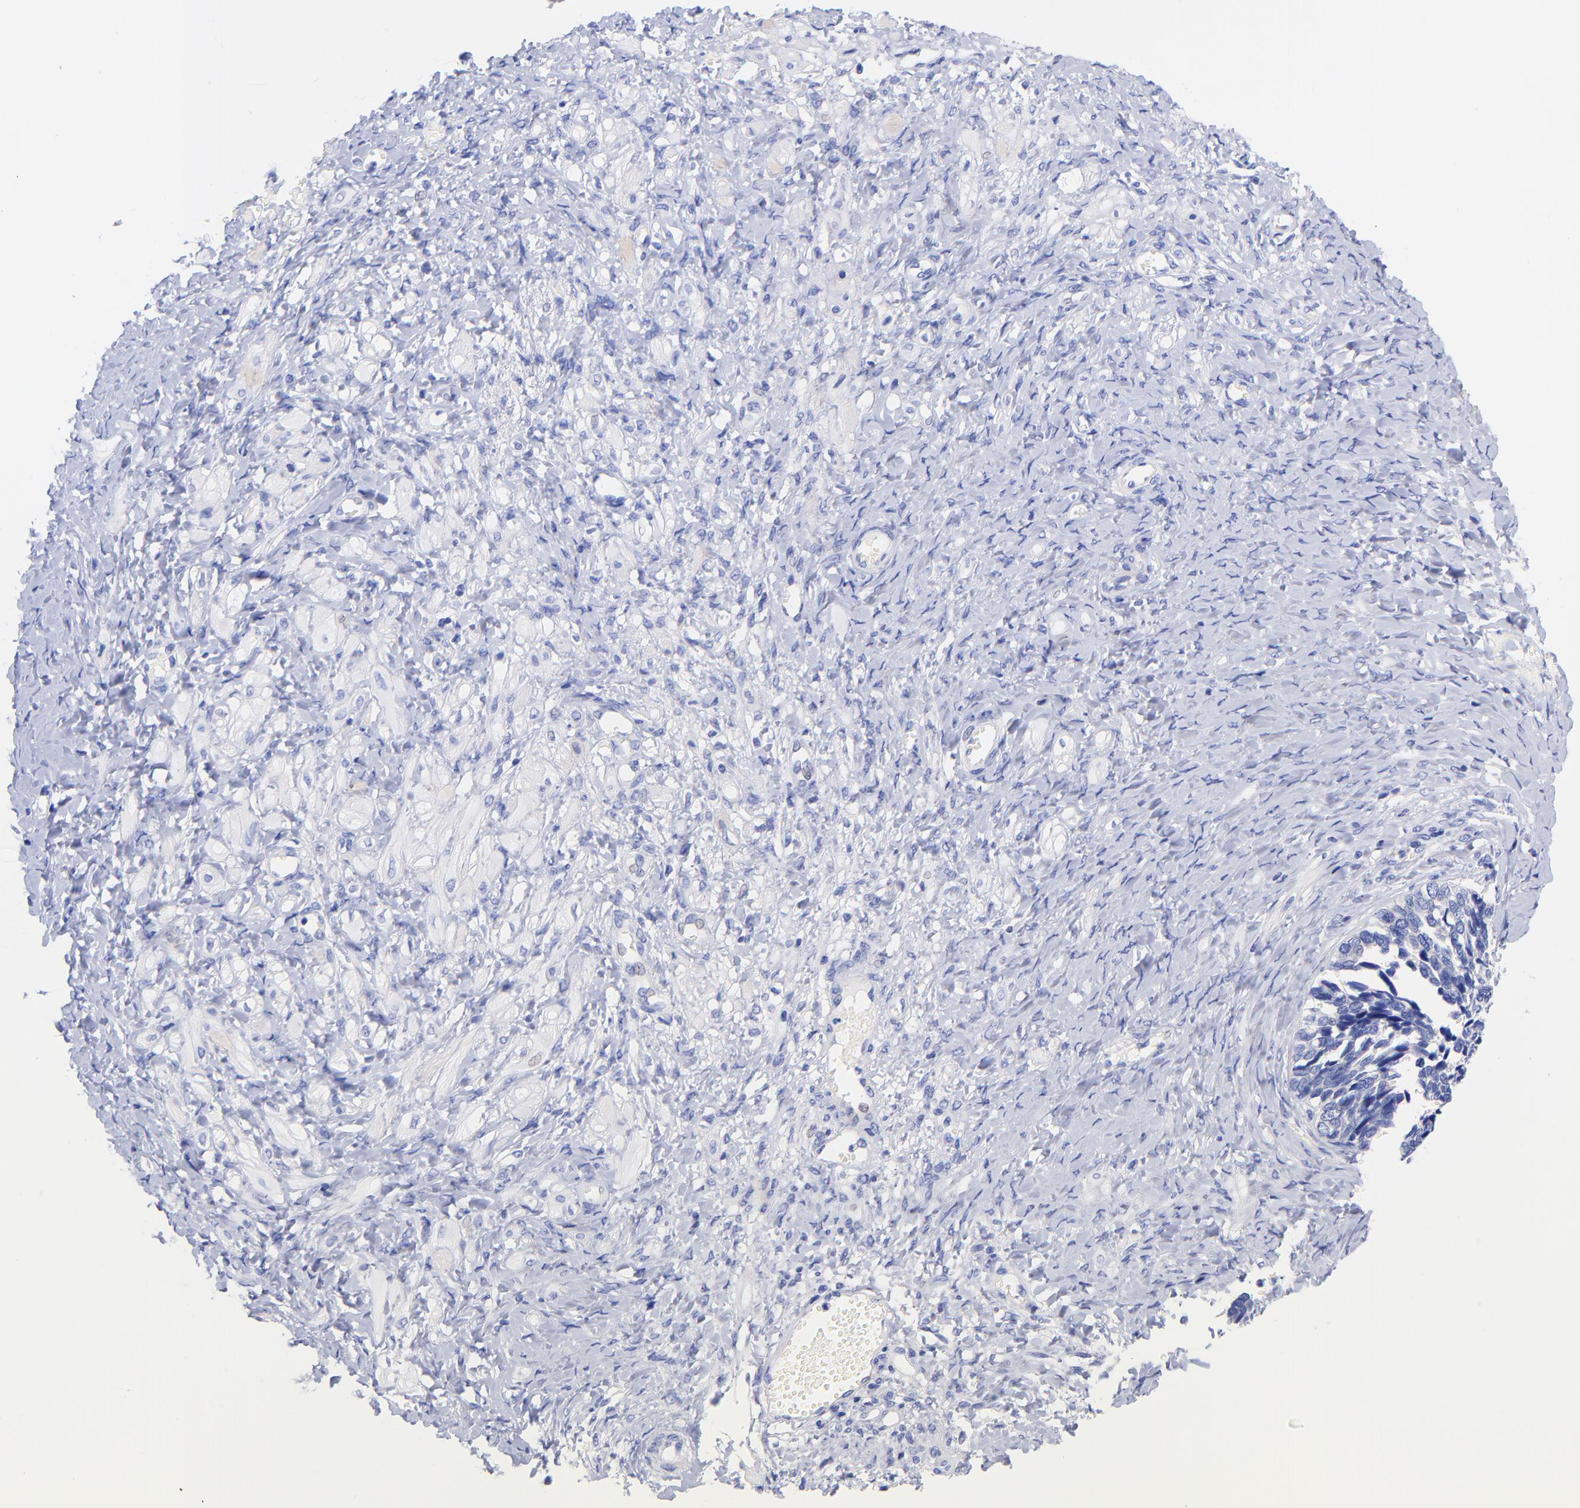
{"staining": {"intensity": "negative", "quantity": "none", "location": "none"}, "tissue": "ovarian cancer", "cell_type": "Tumor cells", "image_type": "cancer", "snomed": [{"axis": "morphology", "description": "Cystadenocarcinoma, serous, NOS"}, {"axis": "topography", "description": "Ovary"}], "caption": "Tumor cells are negative for protein expression in human ovarian cancer (serous cystadenocarcinoma).", "gene": "GPHN", "patient": {"sex": "female", "age": 77}}